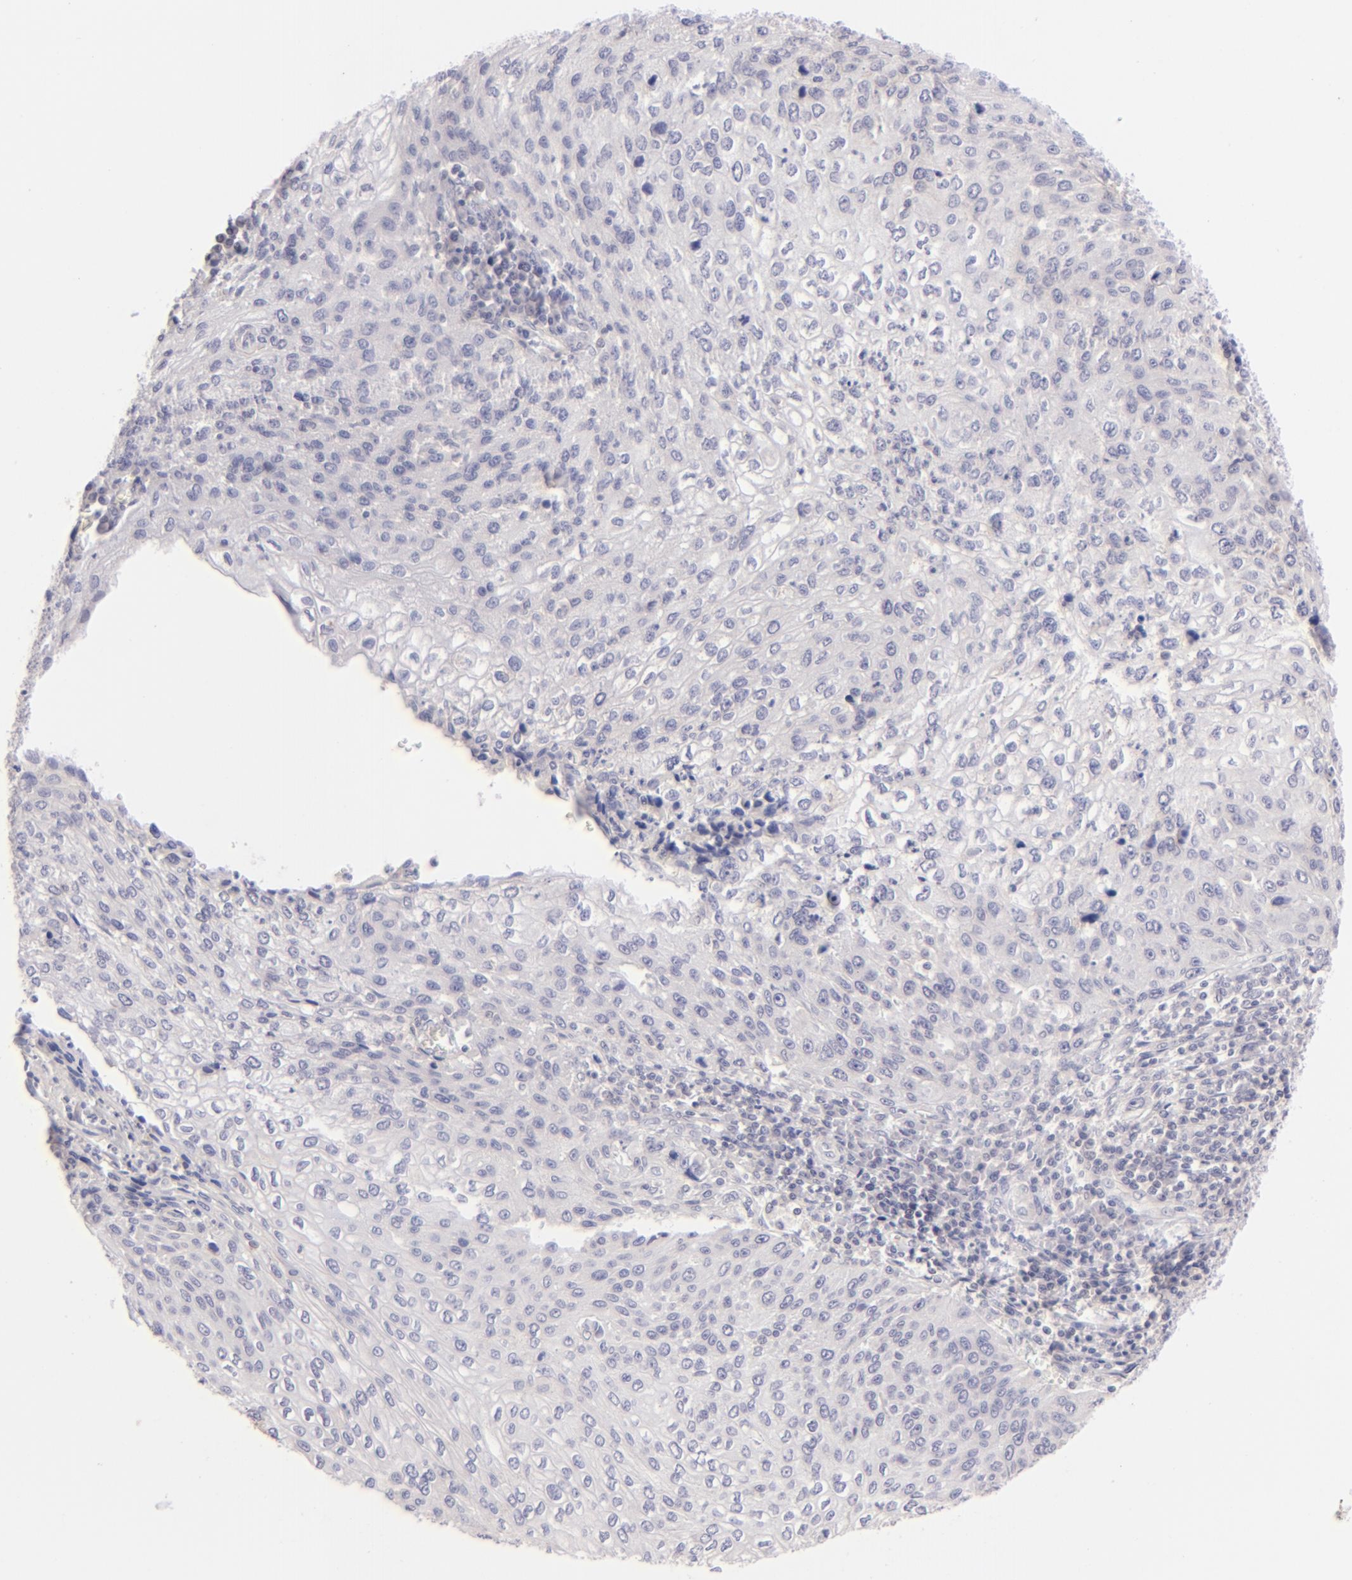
{"staining": {"intensity": "negative", "quantity": "none", "location": "none"}, "tissue": "cervical cancer", "cell_type": "Tumor cells", "image_type": "cancer", "snomed": [{"axis": "morphology", "description": "Squamous cell carcinoma, NOS"}, {"axis": "topography", "description": "Cervix"}], "caption": "Tumor cells show no significant protein staining in squamous cell carcinoma (cervical).", "gene": "MAGEA1", "patient": {"sex": "female", "age": 32}}